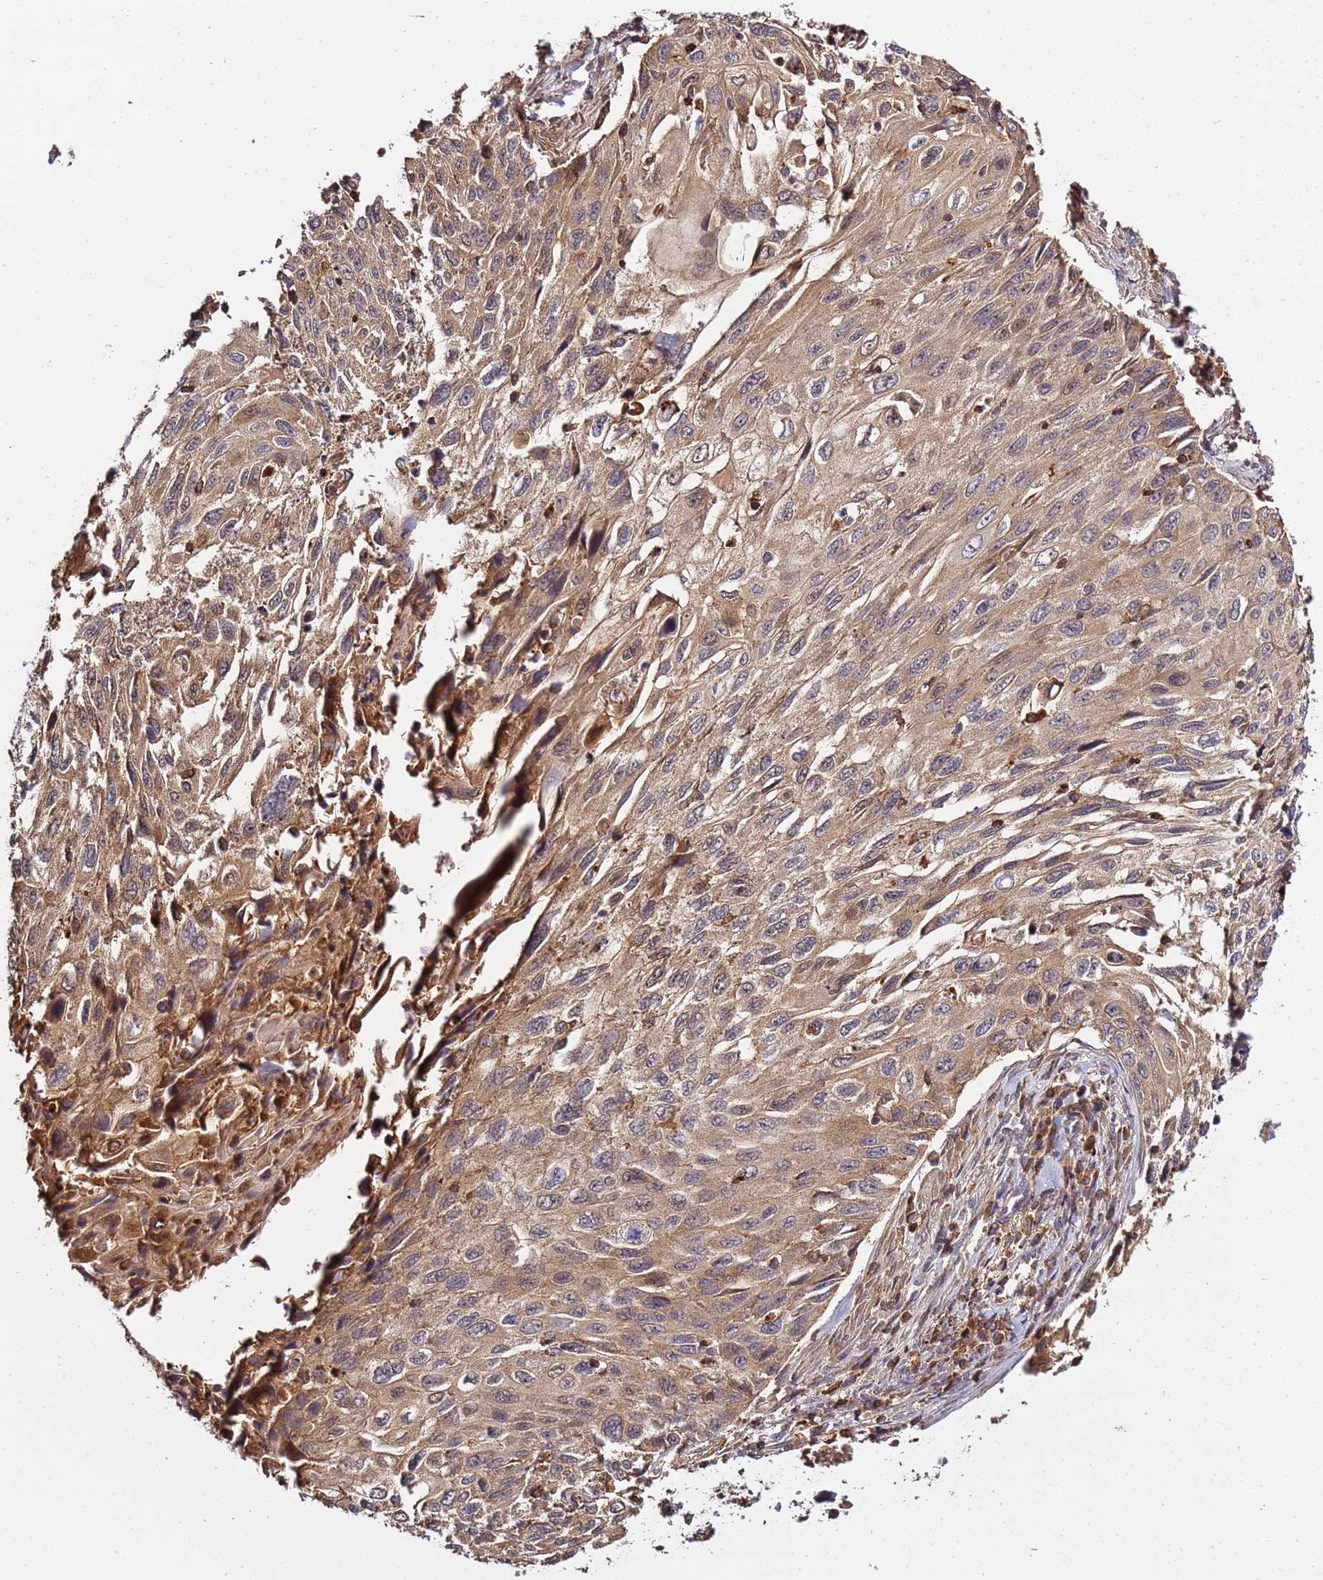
{"staining": {"intensity": "moderate", "quantity": ">75%", "location": "cytoplasmic/membranous,nuclear"}, "tissue": "cervical cancer", "cell_type": "Tumor cells", "image_type": "cancer", "snomed": [{"axis": "morphology", "description": "Squamous cell carcinoma, NOS"}, {"axis": "topography", "description": "Cervix"}], "caption": "There is medium levels of moderate cytoplasmic/membranous and nuclear expression in tumor cells of cervical cancer (squamous cell carcinoma), as demonstrated by immunohistochemical staining (brown color).", "gene": "ZNF624", "patient": {"sex": "female", "age": 70}}